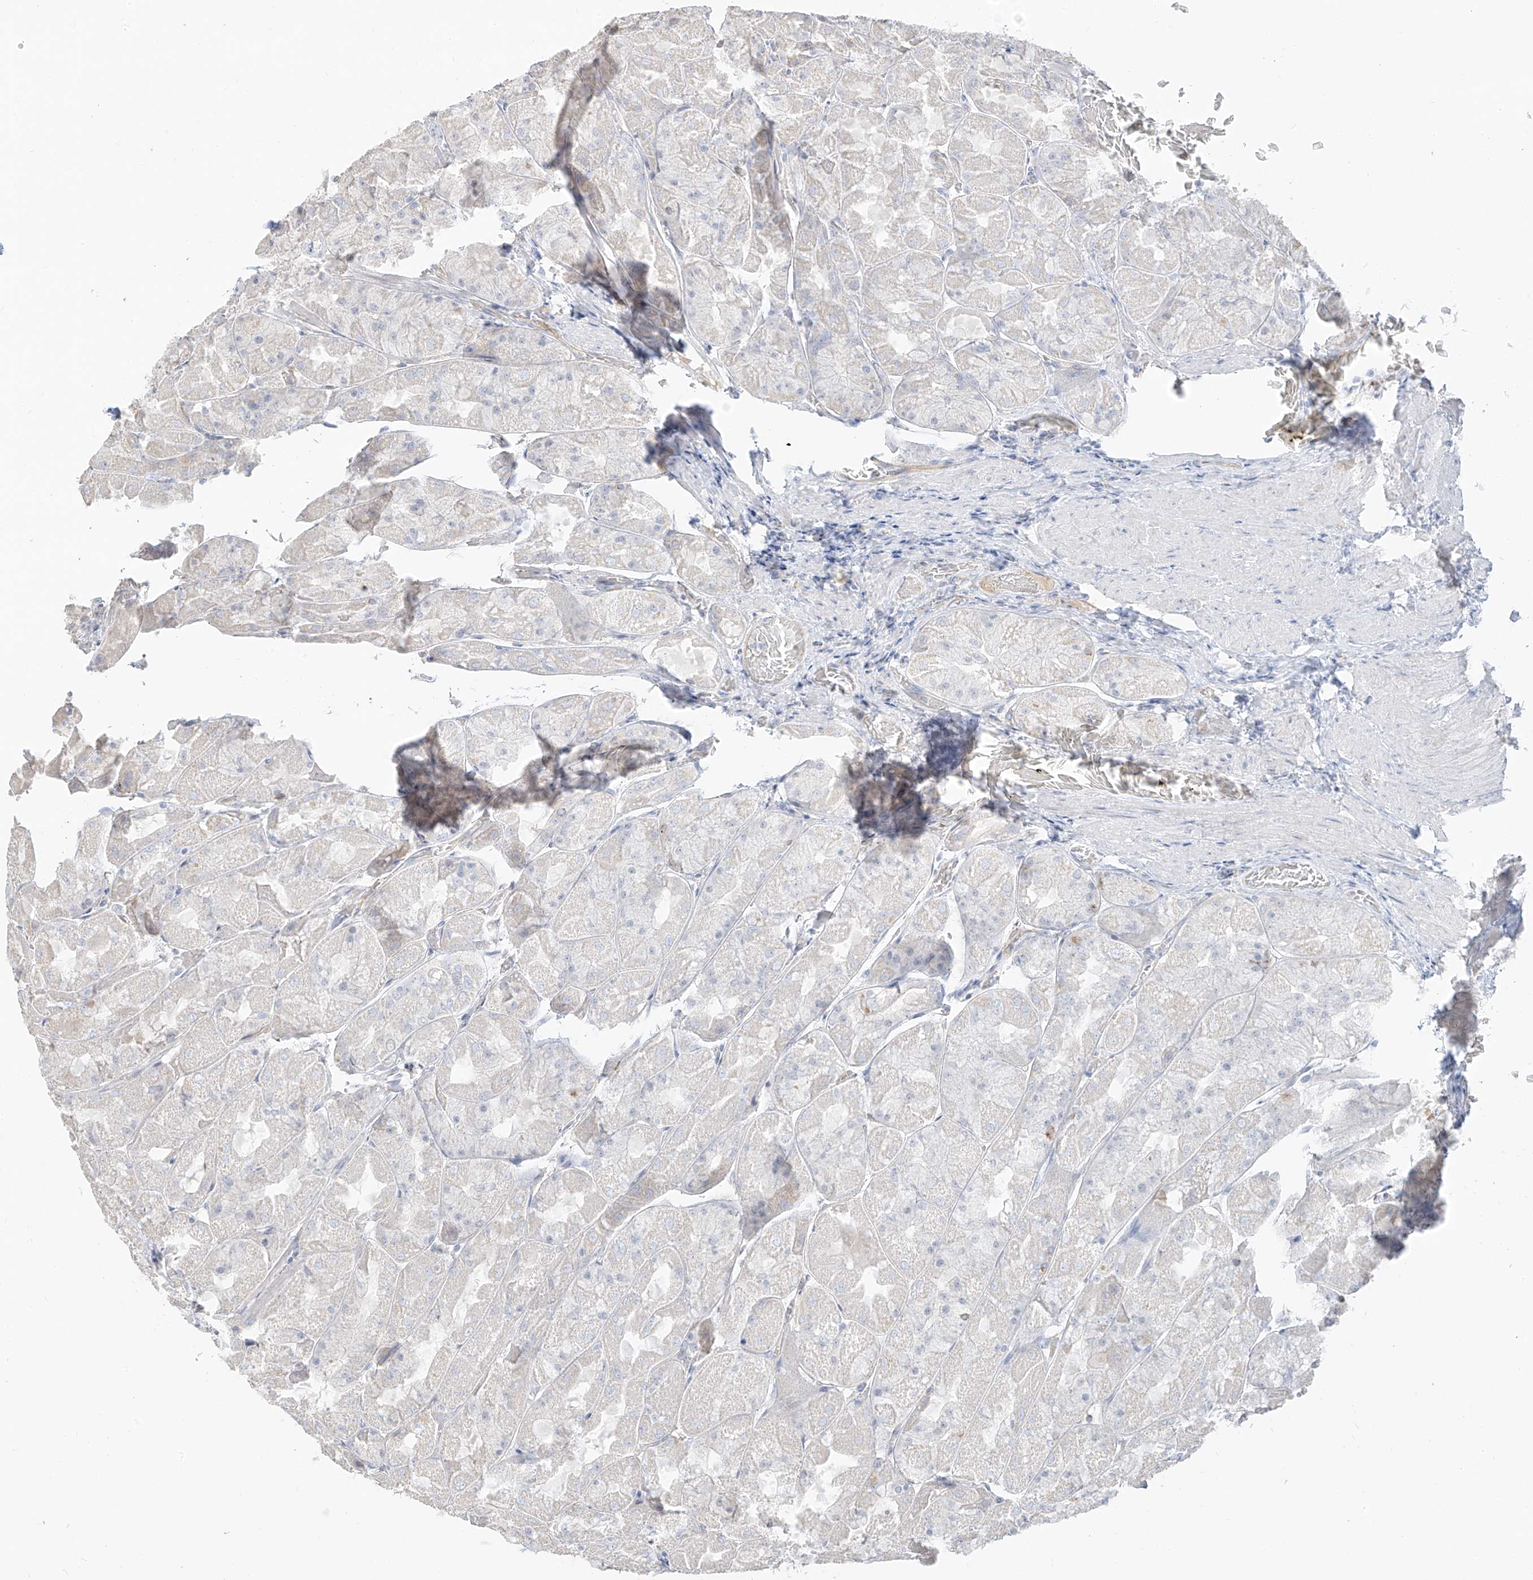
{"staining": {"intensity": "negative", "quantity": "none", "location": "none"}, "tissue": "stomach", "cell_type": "Glandular cells", "image_type": "normal", "snomed": [{"axis": "morphology", "description": "Normal tissue, NOS"}, {"axis": "topography", "description": "Stomach"}], "caption": "High power microscopy histopathology image of an IHC micrograph of benign stomach, revealing no significant positivity in glandular cells. The staining is performed using DAB (3,3'-diaminobenzidine) brown chromogen with nuclei counter-stained in using hematoxylin.", "gene": "C2orf42", "patient": {"sex": "female", "age": 61}}